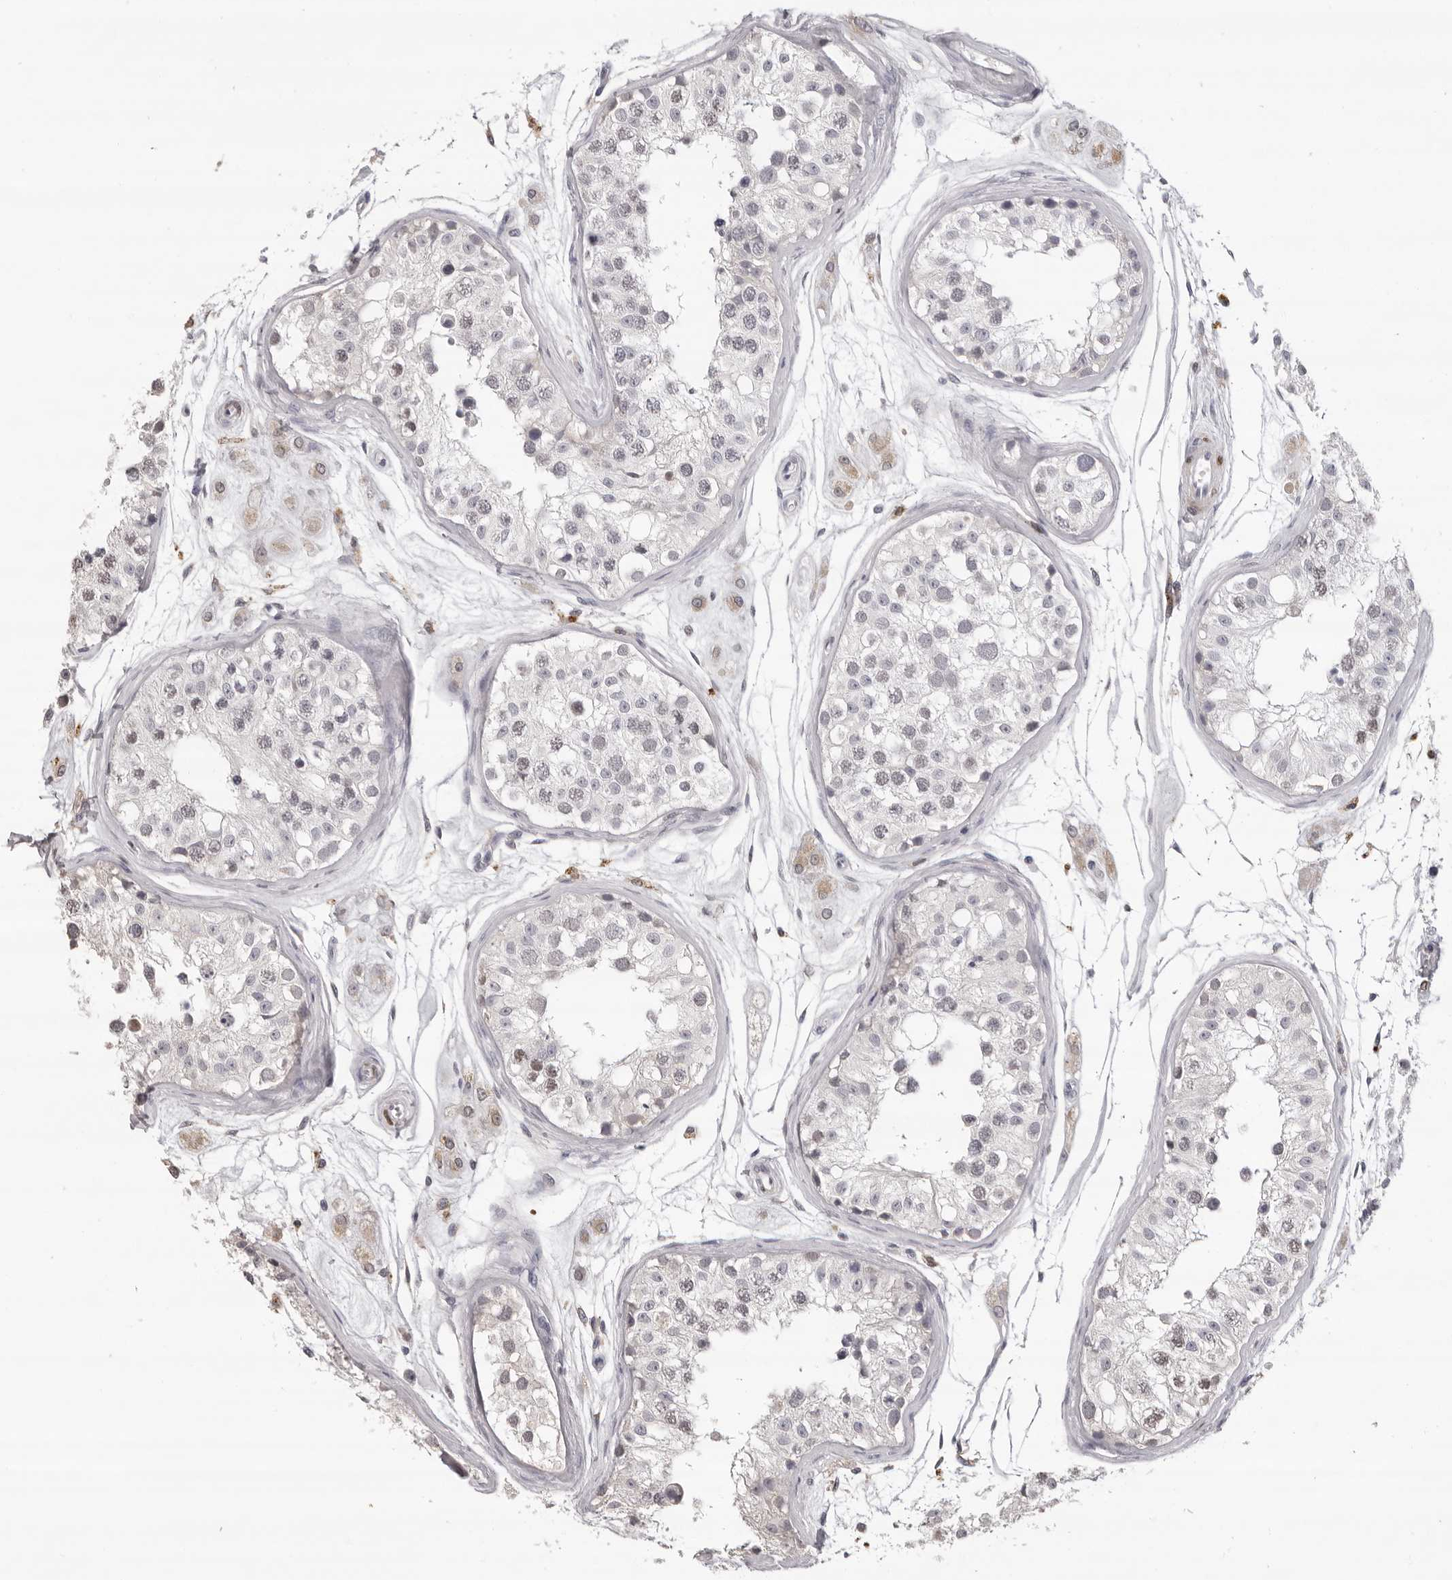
{"staining": {"intensity": "negative", "quantity": "none", "location": "none"}, "tissue": "testis", "cell_type": "Cells in seminiferous ducts", "image_type": "normal", "snomed": [{"axis": "morphology", "description": "Normal tissue, NOS"}, {"axis": "morphology", "description": "Adenocarcinoma, metastatic, NOS"}, {"axis": "topography", "description": "Testis"}], "caption": "Testis stained for a protein using immunohistochemistry (IHC) demonstrates no staining cells in seminiferous ducts.", "gene": "IL31", "patient": {"sex": "male", "age": 26}}